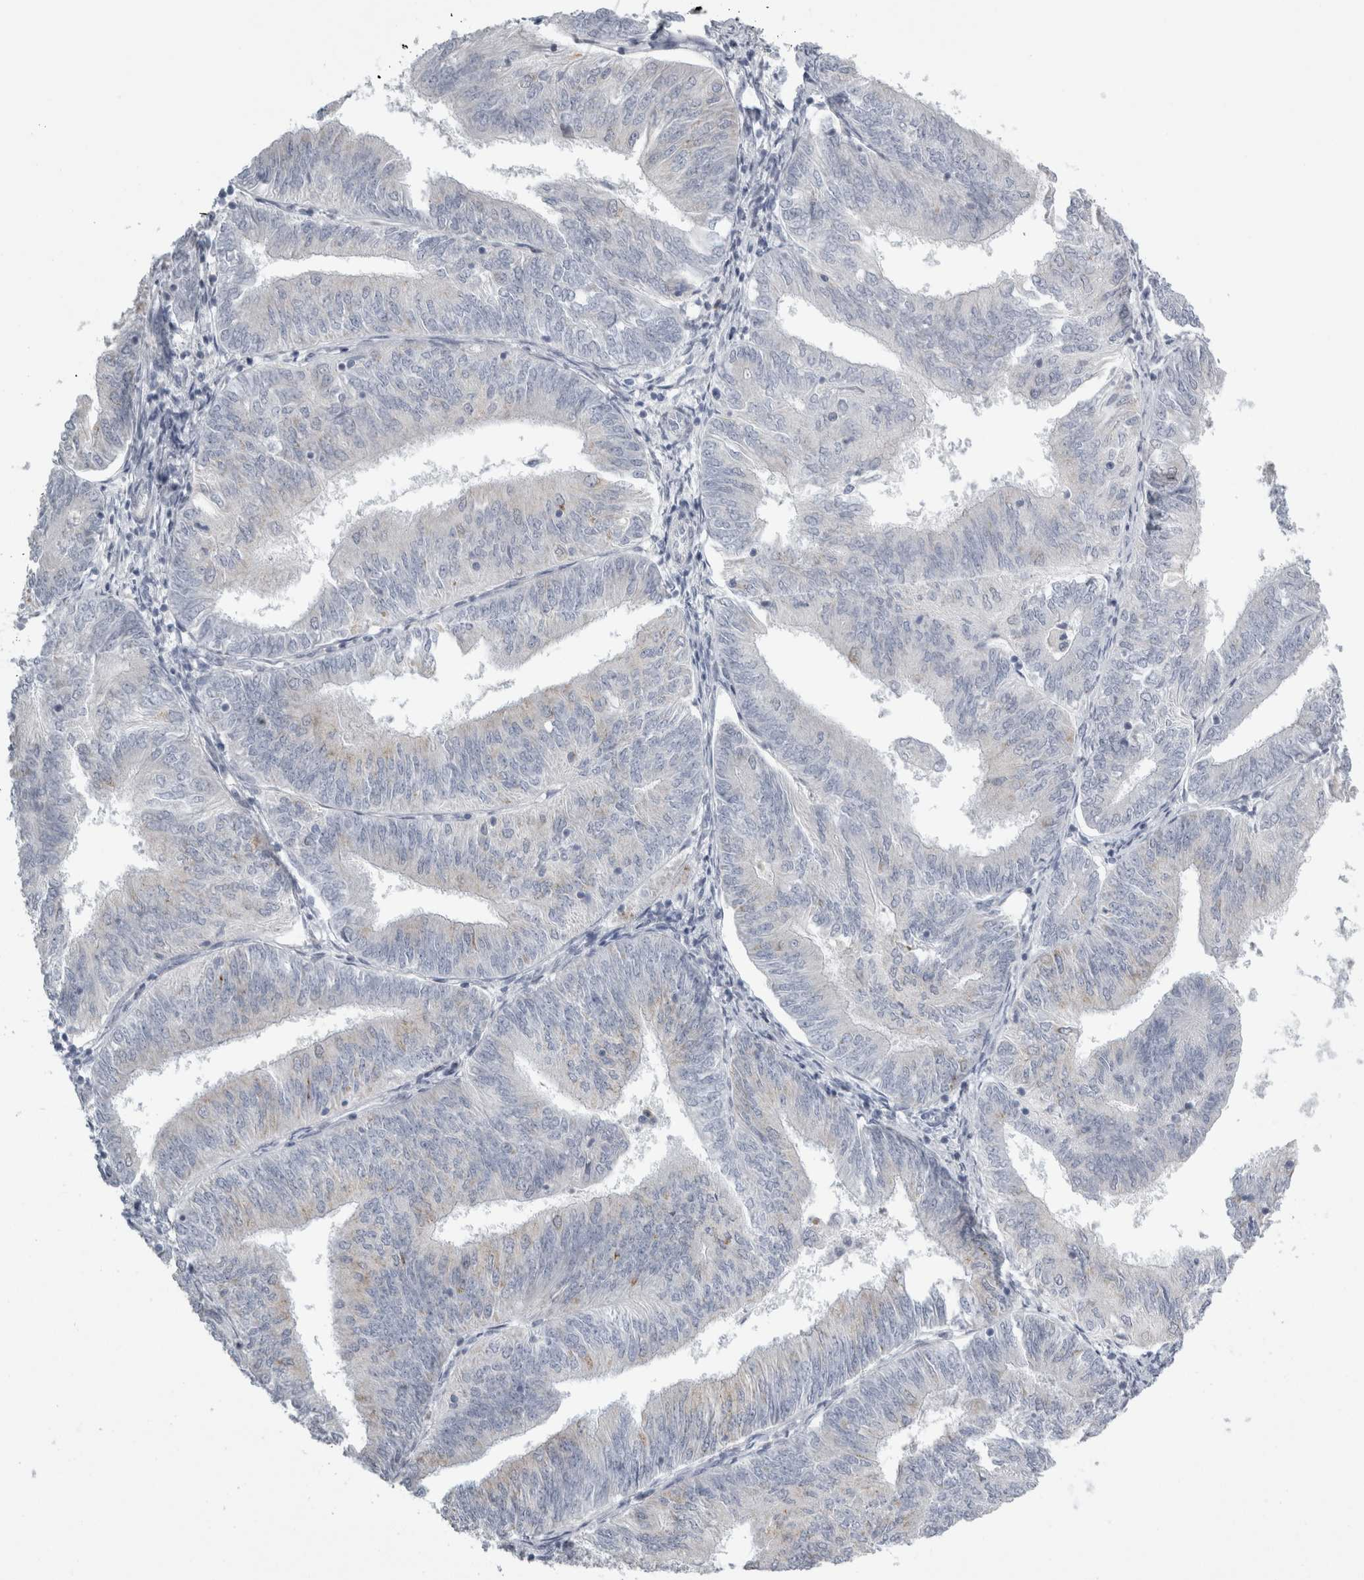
{"staining": {"intensity": "negative", "quantity": "none", "location": "none"}, "tissue": "endometrial cancer", "cell_type": "Tumor cells", "image_type": "cancer", "snomed": [{"axis": "morphology", "description": "Adenocarcinoma, NOS"}, {"axis": "topography", "description": "Endometrium"}], "caption": "IHC histopathology image of endometrial cancer (adenocarcinoma) stained for a protein (brown), which demonstrates no positivity in tumor cells. The staining was performed using DAB to visualize the protein expression in brown, while the nuclei were stained in blue with hematoxylin (Magnification: 20x).", "gene": "PLIN1", "patient": {"sex": "female", "age": 58}}